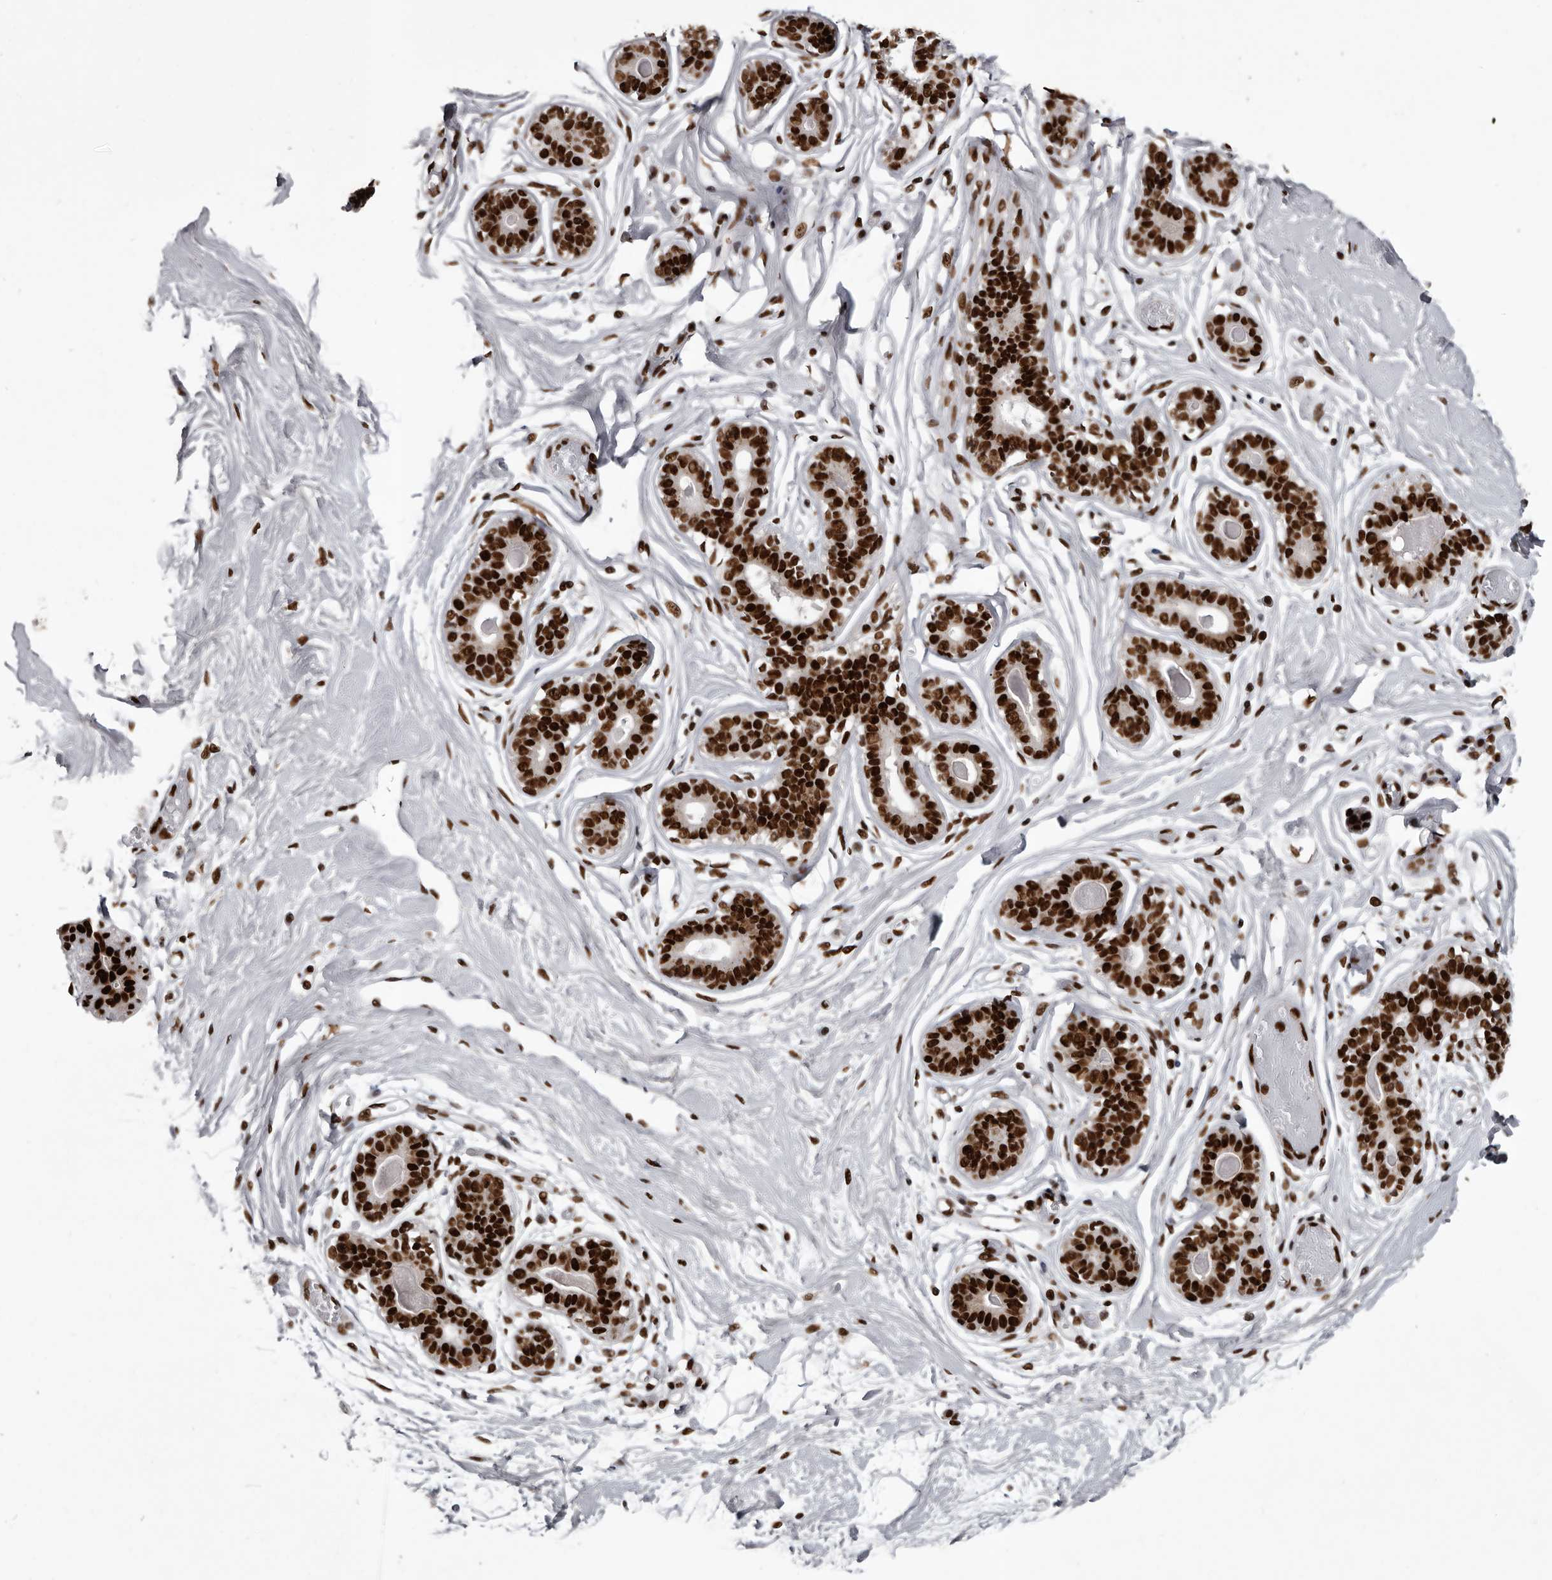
{"staining": {"intensity": "strong", "quantity": "<25%", "location": "nuclear"}, "tissue": "breast", "cell_type": "Adipocytes", "image_type": "normal", "snomed": [{"axis": "morphology", "description": "Normal tissue, NOS"}, {"axis": "topography", "description": "Breast"}], "caption": "Strong nuclear protein positivity is appreciated in approximately <25% of adipocytes in breast.", "gene": "NUMA1", "patient": {"sex": "female", "age": 45}}